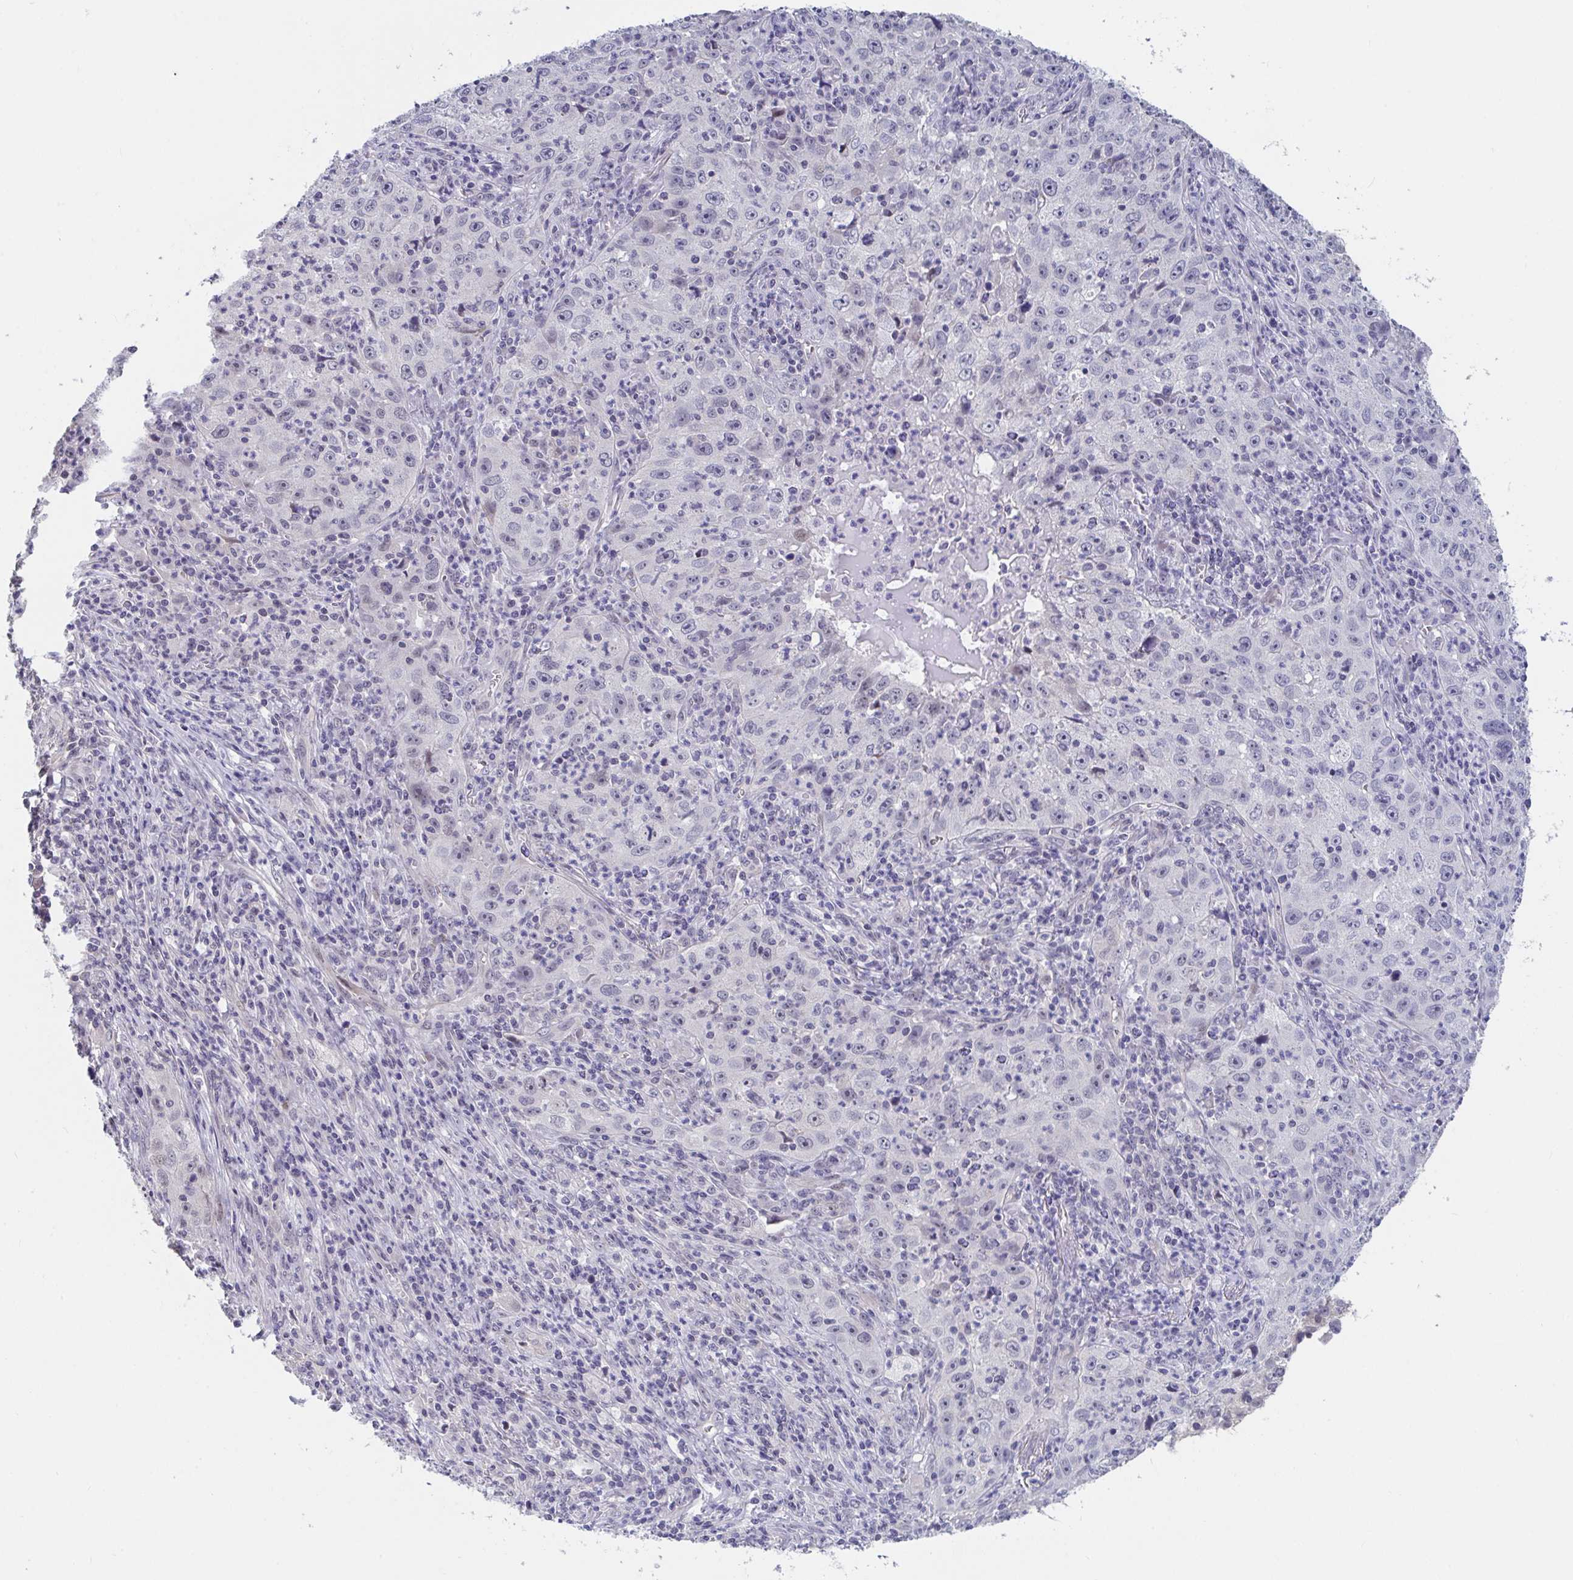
{"staining": {"intensity": "negative", "quantity": "none", "location": "none"}, "tissue": "lung cancer", "cell_type": "Tumor cells", "image_type": "cancer", "snomed": [{"axis": "morphology", "description": "Squamous cell carcinoma, NOS"}, {"axis": "topography", "description": "Lung"}], "caption": "Tumor cells show no significant expression in lung cancer (squamous cell carcinoma).", "gene": "FAM156B", "patient": {"sex": "male", "age": 71}}